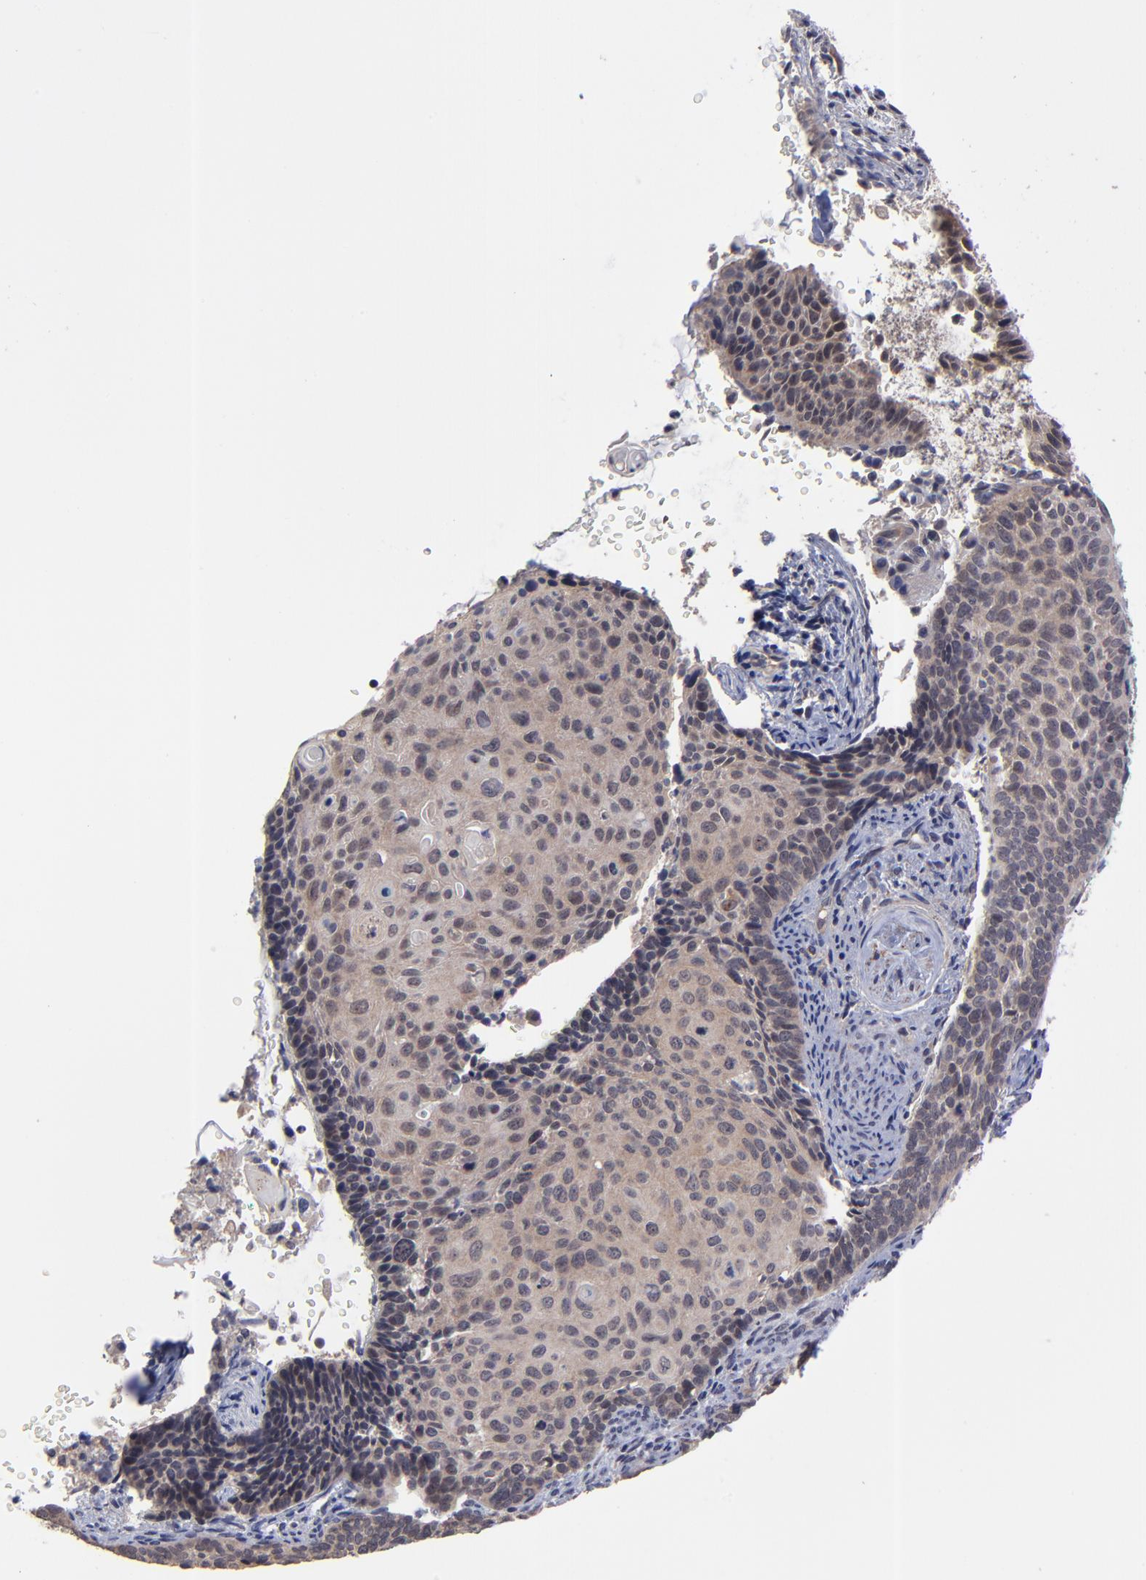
{"staining": {"intensity": "weak", "quantity": ">75%", "location": "cytoplasmic/membranous"}, "tissue": "cervical cancer", "cell_type": "Tumor cells", "image_type": "cancer", "snomed": [{"axis": "morphology", "description": "Squamous cell carcinoma, NOS"}, {"axis": "topography", "description": "Cervix"}], "caption": "This image demonstrates immunohistochemistry staining of cervical cancer (squamous cell carcinoma), with low weak cytoplasmic/membranous expression in about >75% of tumor cells.", "gene": "ZNF780B", "patient": {"sex": "female", "age": 33}}